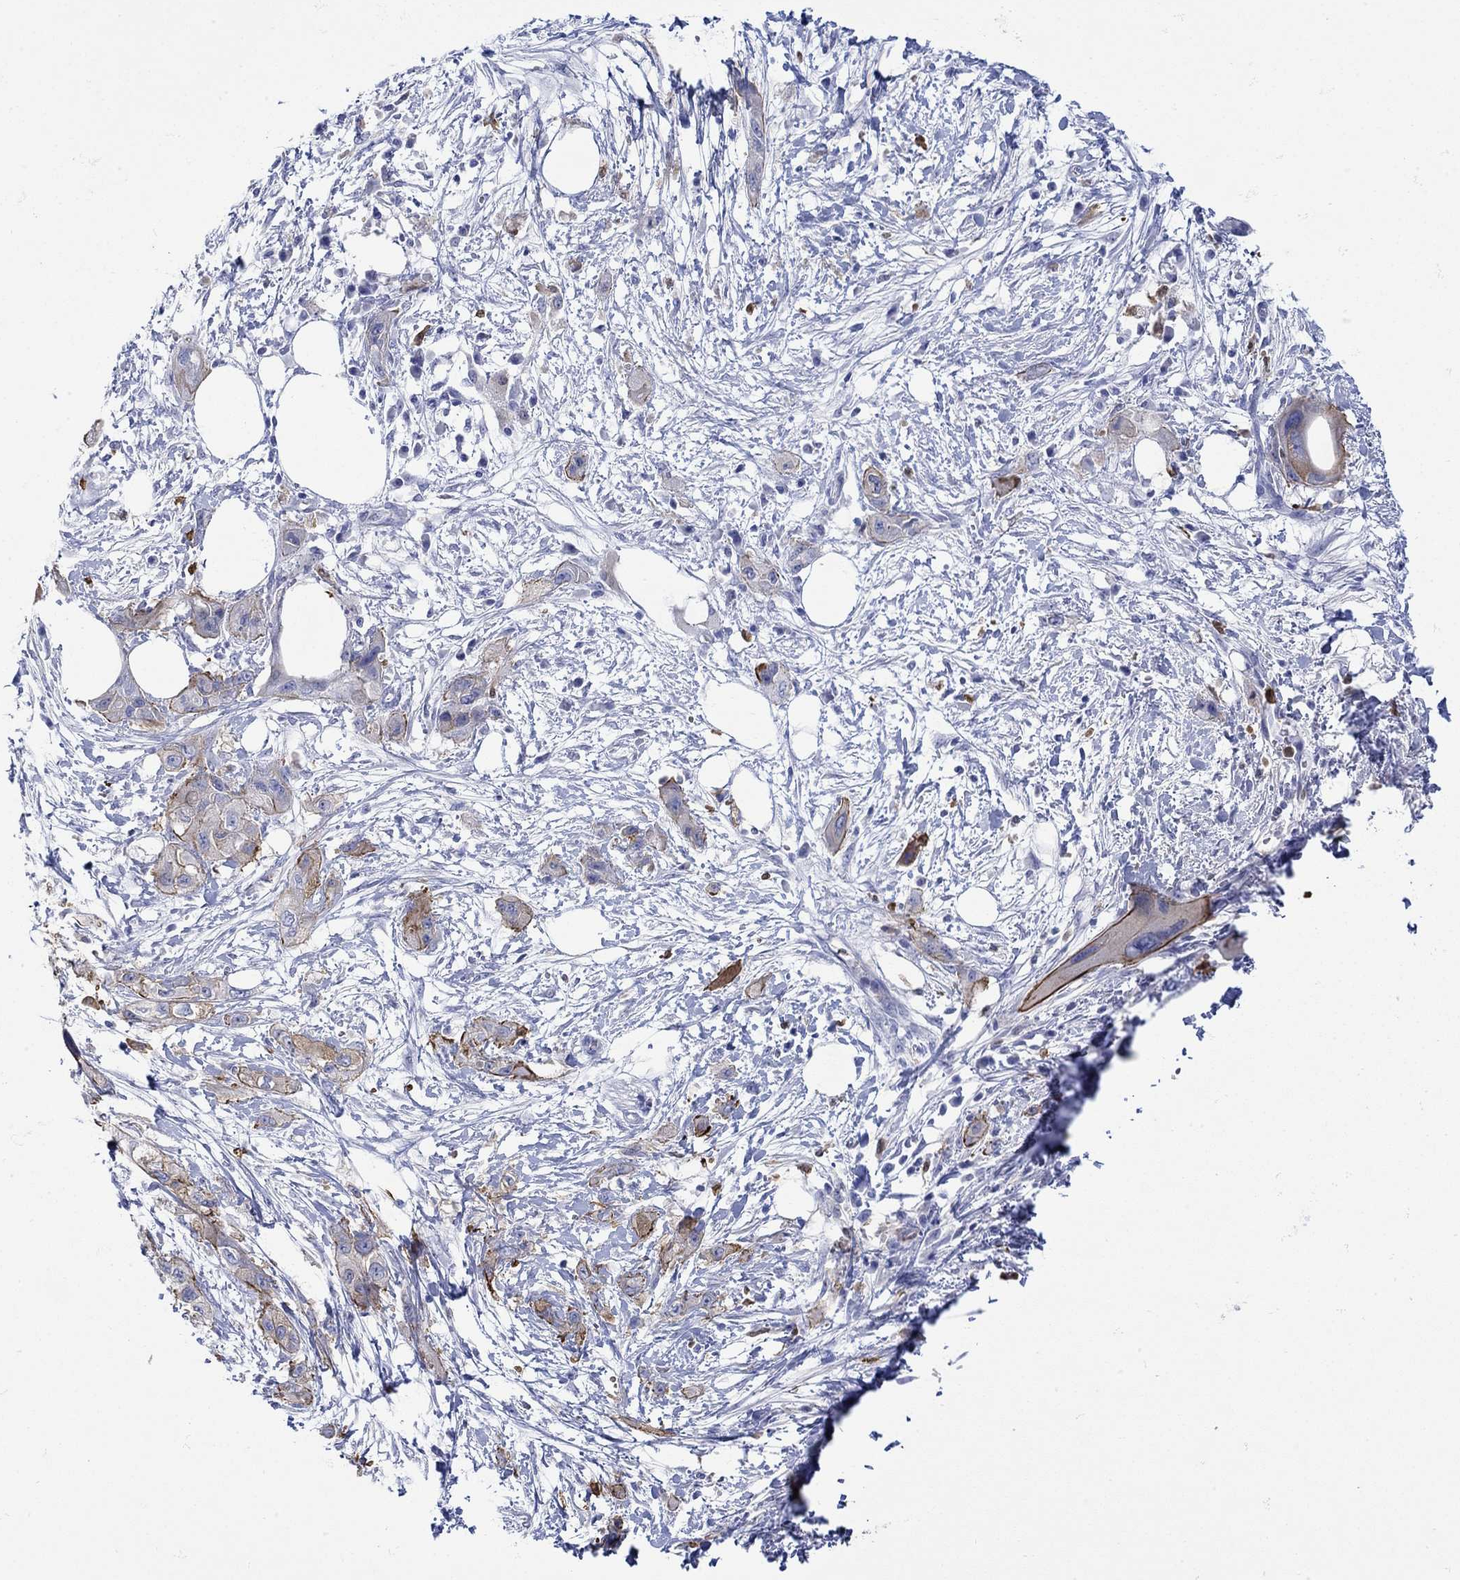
{"staining": {"intensity": "moderate", "quantity": "<25%", "location": "cytoplasmic/membranous"}, "tissue": "pancreatic cancer", "cell_type": "Tumor cells", "image_type": "cancer", "snomed": [{"axis": "morphology", "description": "Adenocarcinoma, NOS"}, {"axis": "topography", "description": "Pancreas"}], "caption": "This micrograph reveals pancreatic cancer (adenocarcinoma) stained with immunohistochemistry to label a protein in brown. The cytoplasmic/membranous of tumor cells show moderate positivity for the protein. Nuclei are counter-stained blue.", "gene": "LINGO3", "patient": {"sex": "male", "age": 72}}